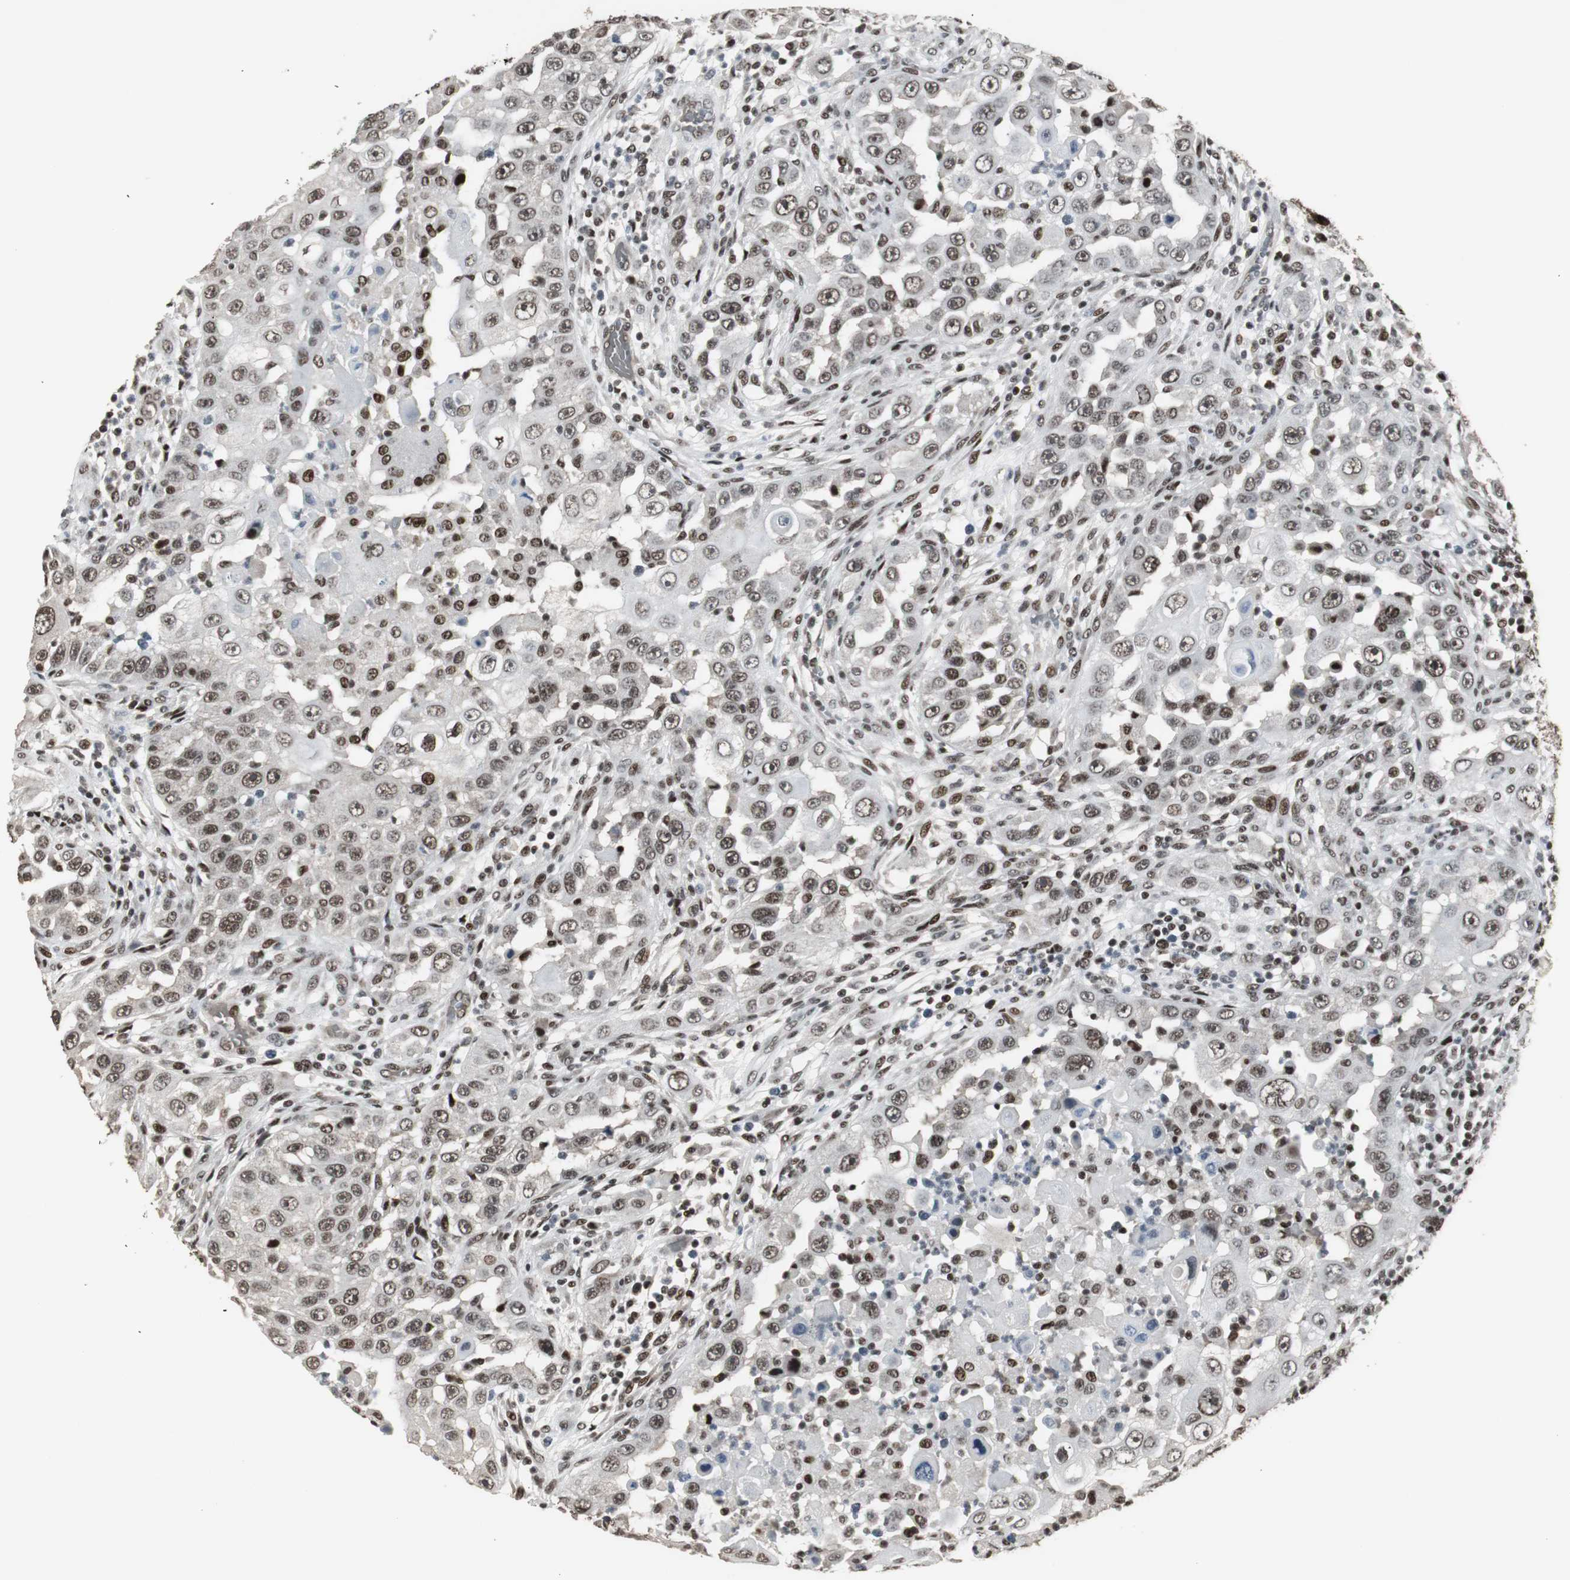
{"staining": {"intensity": "moderate", "quantity": ">75%", "location": "nuclear"}, "tissue": "head and neck cancer", "cell_type": "Tumor cells", "image_type": "cancer", "snomed": [{"axis": "morphology", "description": "Carcinoma, NOS"}, {"axis": "topography", "description": "Head-Neck"}], "caption": "Immunohistochemical staining of head and neck cancer (carcinoma) displays medium levels of moderate nuclear protein staining in about >75% of tumor cells. The staining is performed using DAB brown chromogen to label protein expression. The nuclei are counter-stained blue using hematoxylin.", "gene": "TAF5", "patient": {"sex": "male", "age": 87}}